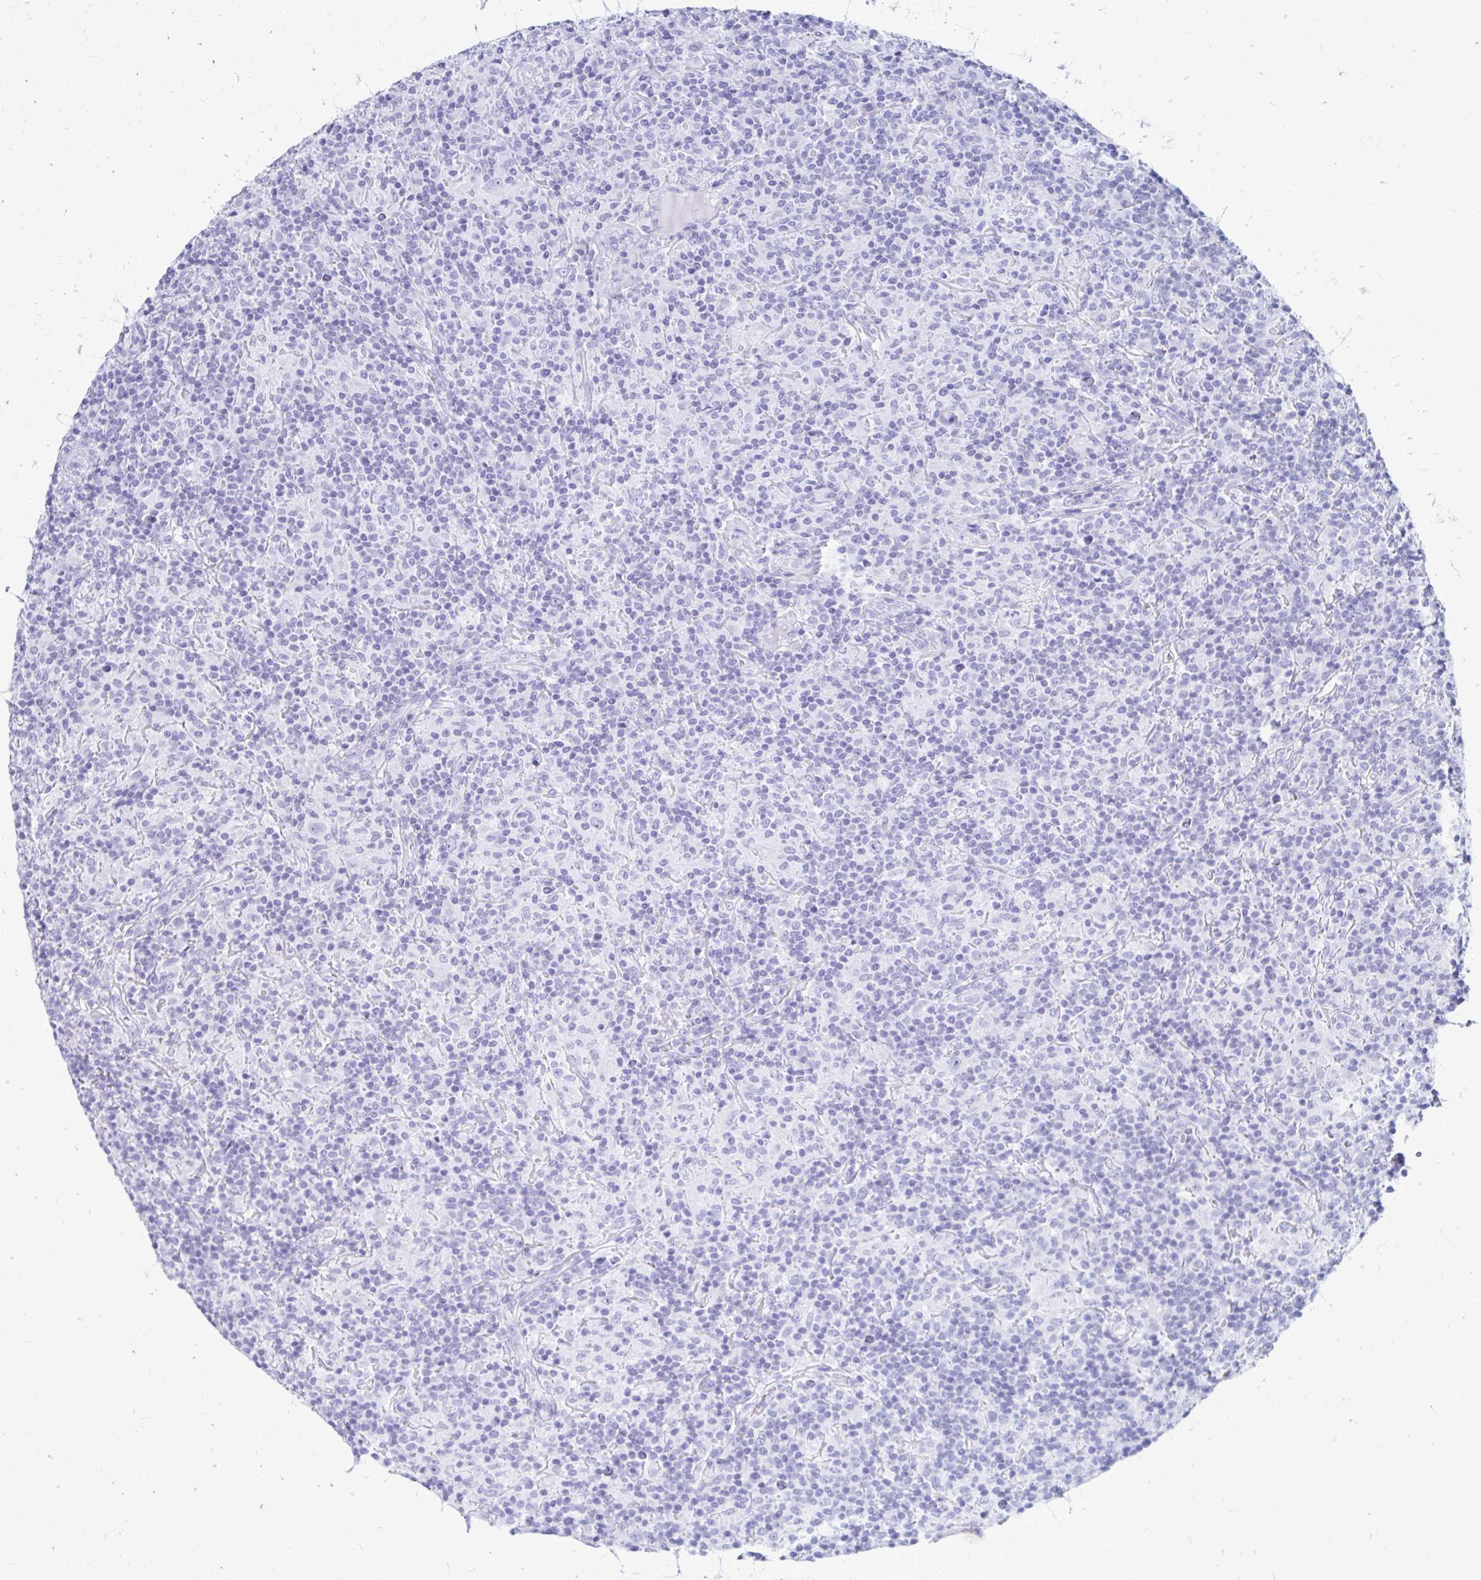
{"staining": {"intensity": "negative", "quantity": "none", "location": "none"}, "tissue": "lymphoma", "cell_type": "Tumor cells", "image_type": "cancer", "snomed": [{"axis": "morphology", "description": "Hodgkin's disease, NOS"}, {"axis": "topography", "description": "Lymph node"}], "caption": "Immunohistochemical staining of lymphoma shows no significant positivity in tumor cells.", "gene": "OR10R2", "patient": {"sex": "male", "age": 70}}